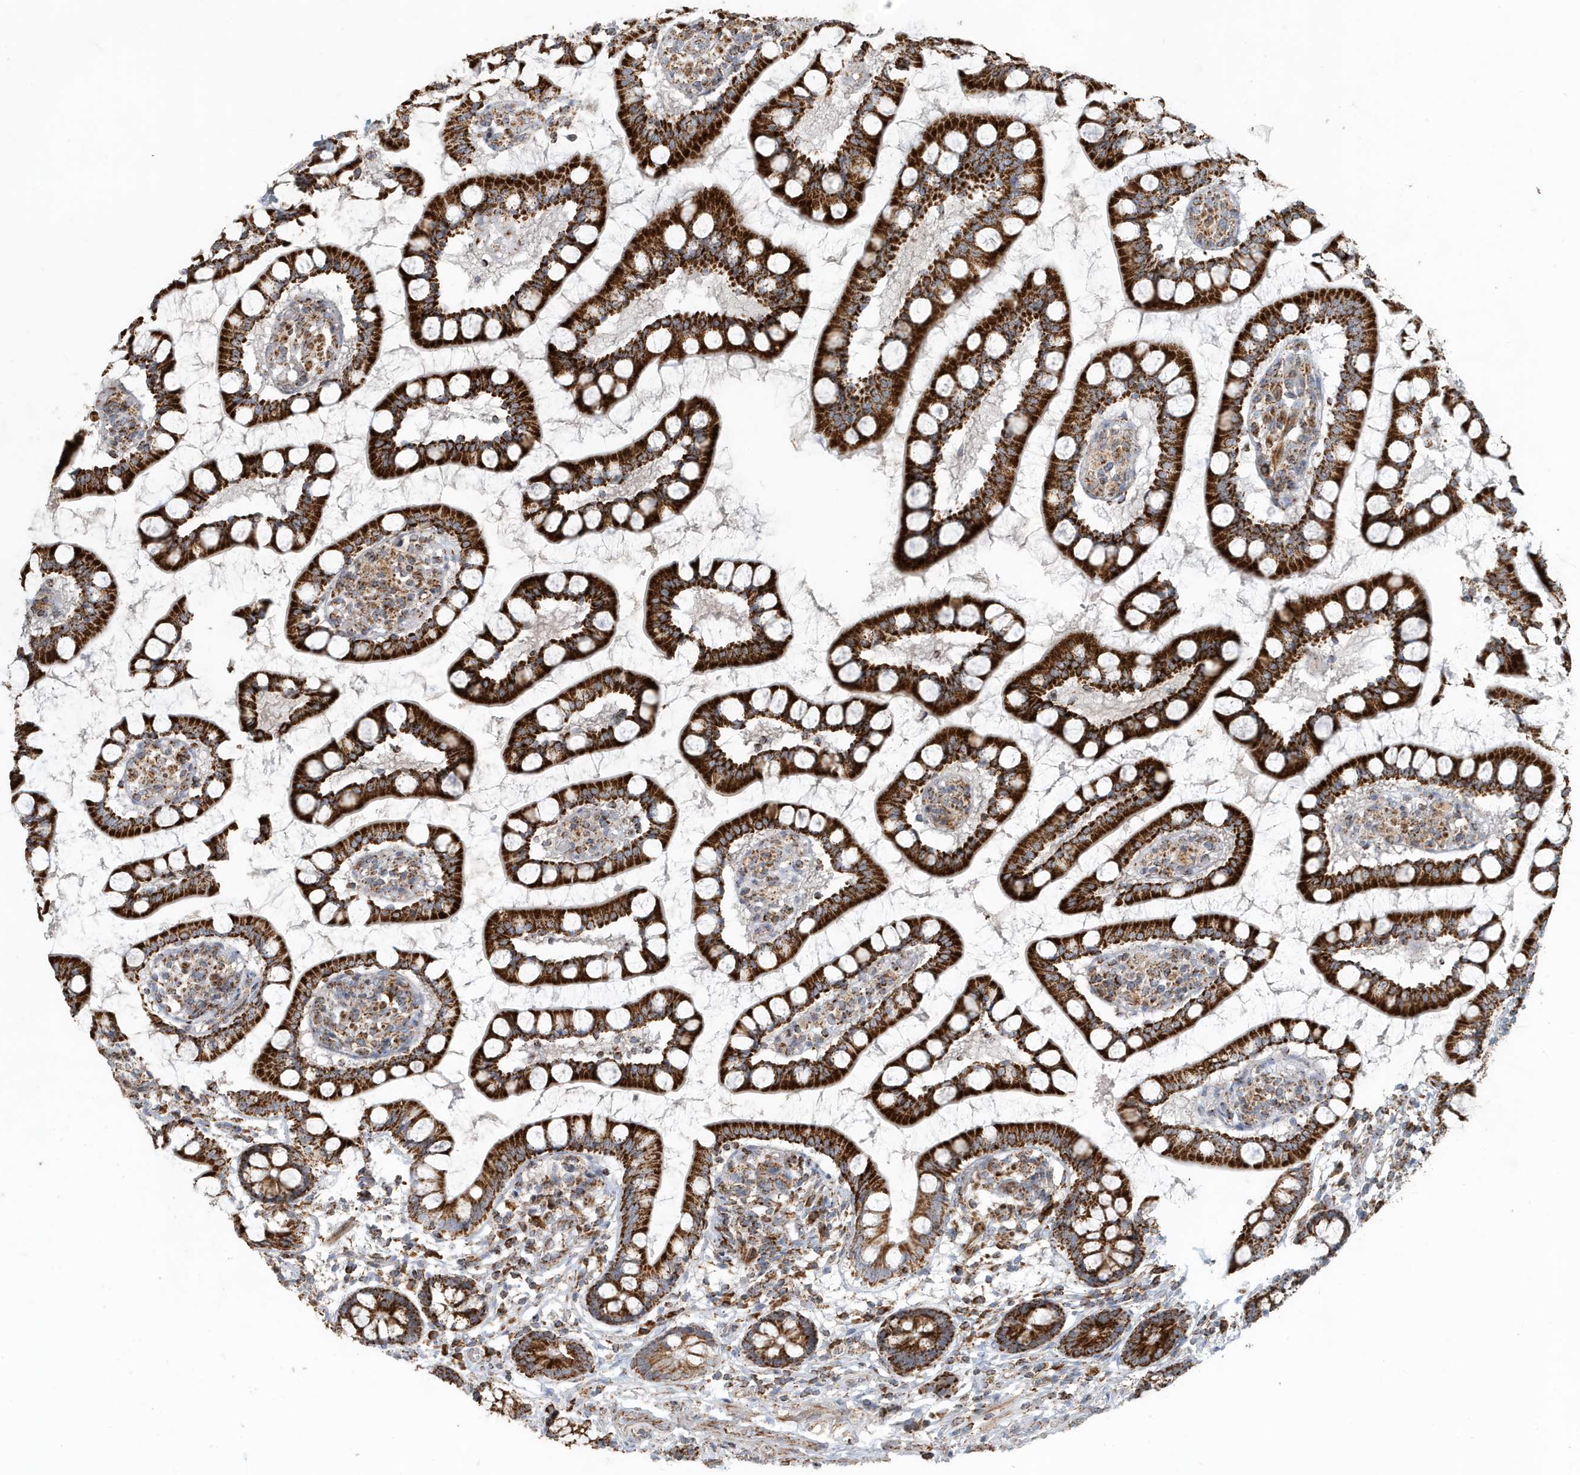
{"staining": {"intensity": "strong", "quantity": ">75%", "location": "cytoplasmic/membranous"}, "tissue": "small intestine", "cell_type": "Glandular cells", "image_type": "normal", "snomed": [{"axis": "morphology", "description": "Normal tissue, NOS"}, {"axis": "topography", "description": "Small intestine"}], "caption": "Immunohistochemical staining of unremarkable small intestine shows strong cytoplasmic/membranous protein expression in about >75% of glandular cells.", "gene": "MAN1A1", "patient": {"sex": "male", "age": 52}}